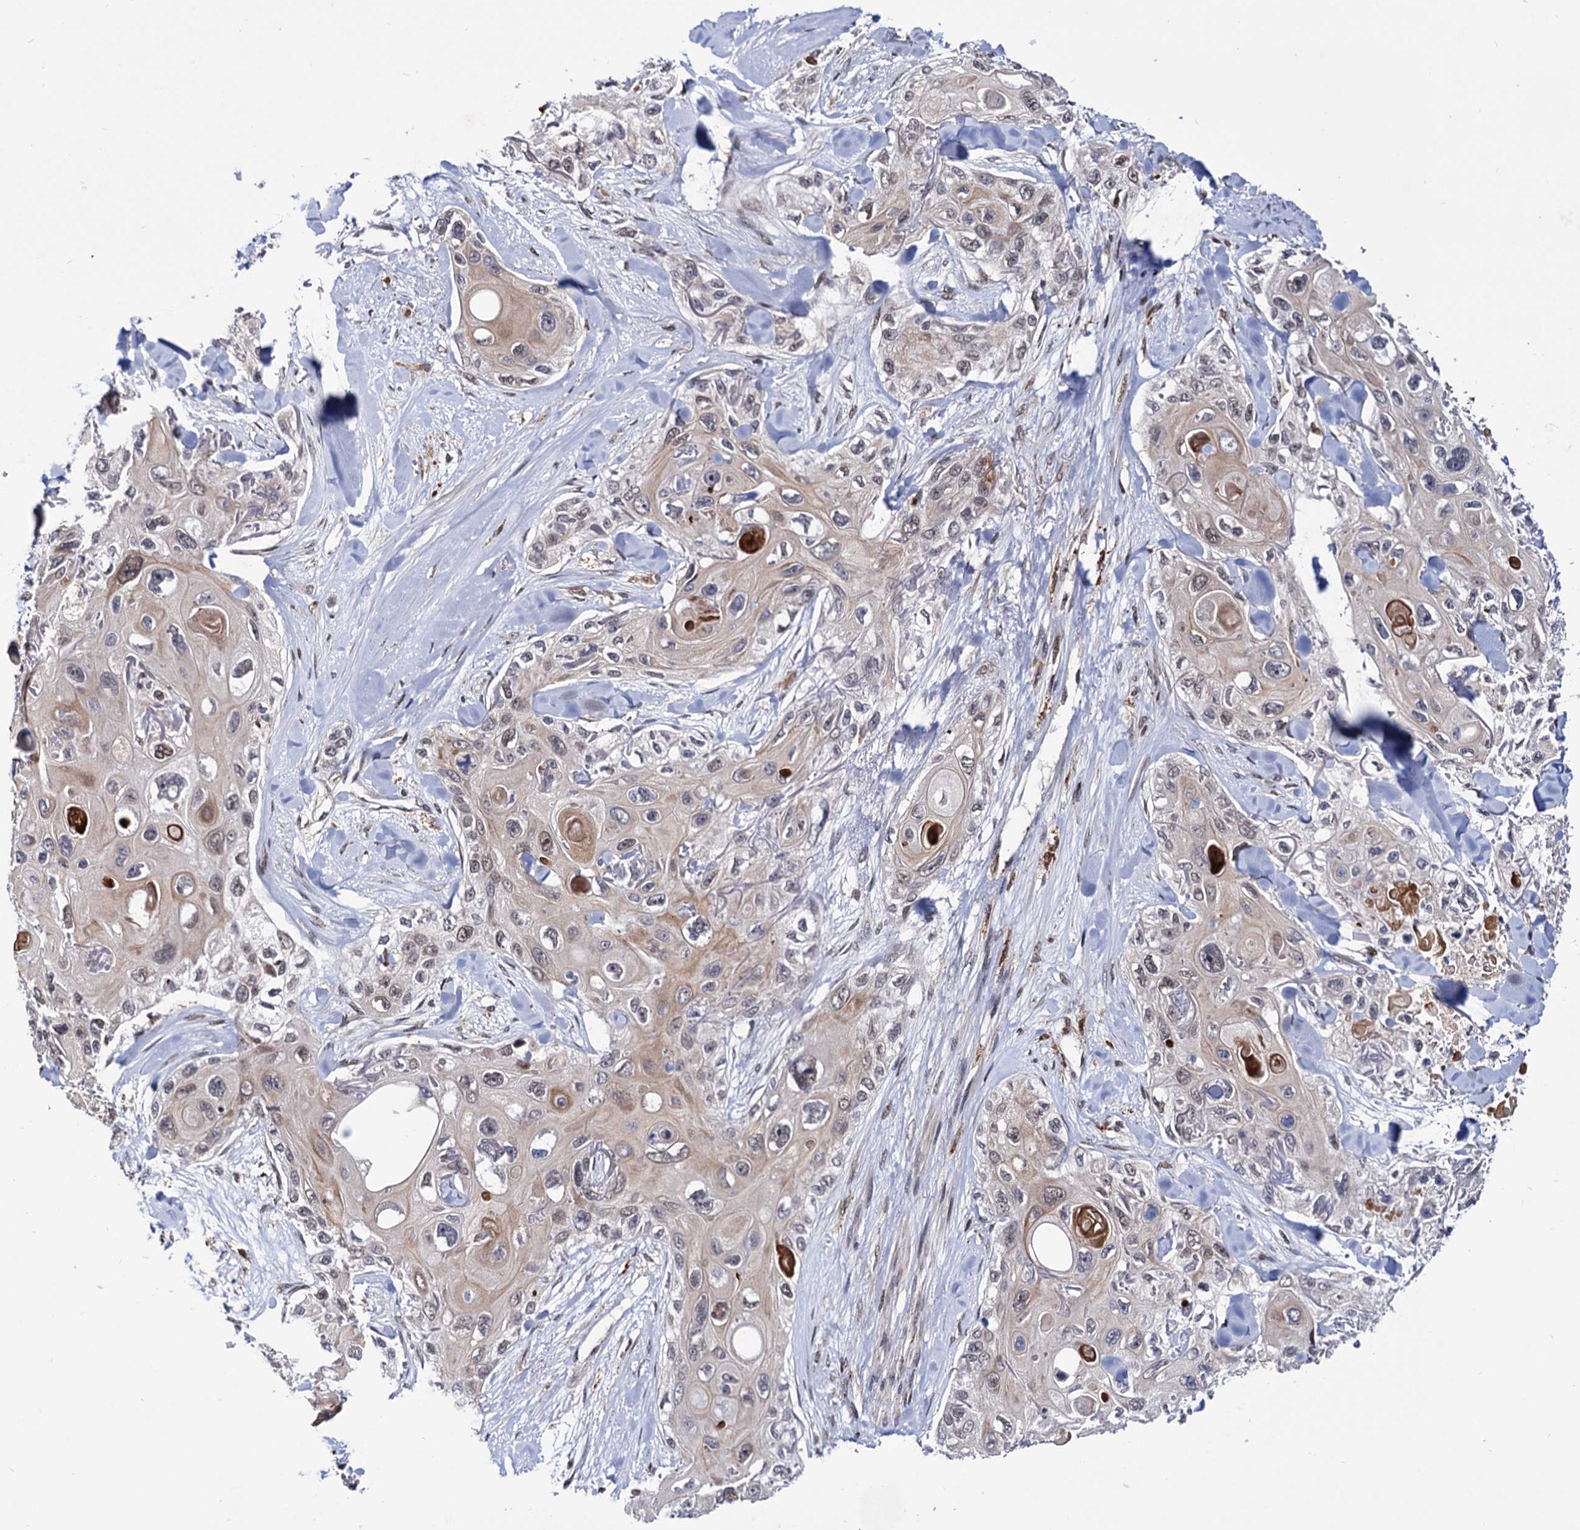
{"staining": {"intensity": "weak", "quantity": "<25%", "location": "nuclear"}, "tissue": "skin cancer", "cell_type": "Tumor cells", "image_type": "cancer", "snomed": [{"axis": "morphology", "description": "Normal tissue, NOS"}, {"axis": "morphology", "description": "Squamous cell carcinoma, NOS"}, {"axis": "topography", "description": "Skin"}], "caption": "Skin squamous cell carcinoma was stained to show a protein in brown. There is no significant positivity in tumor cells.", "gene": "RNASEH2B", "patient": {"sex": "male", "age": 72}}